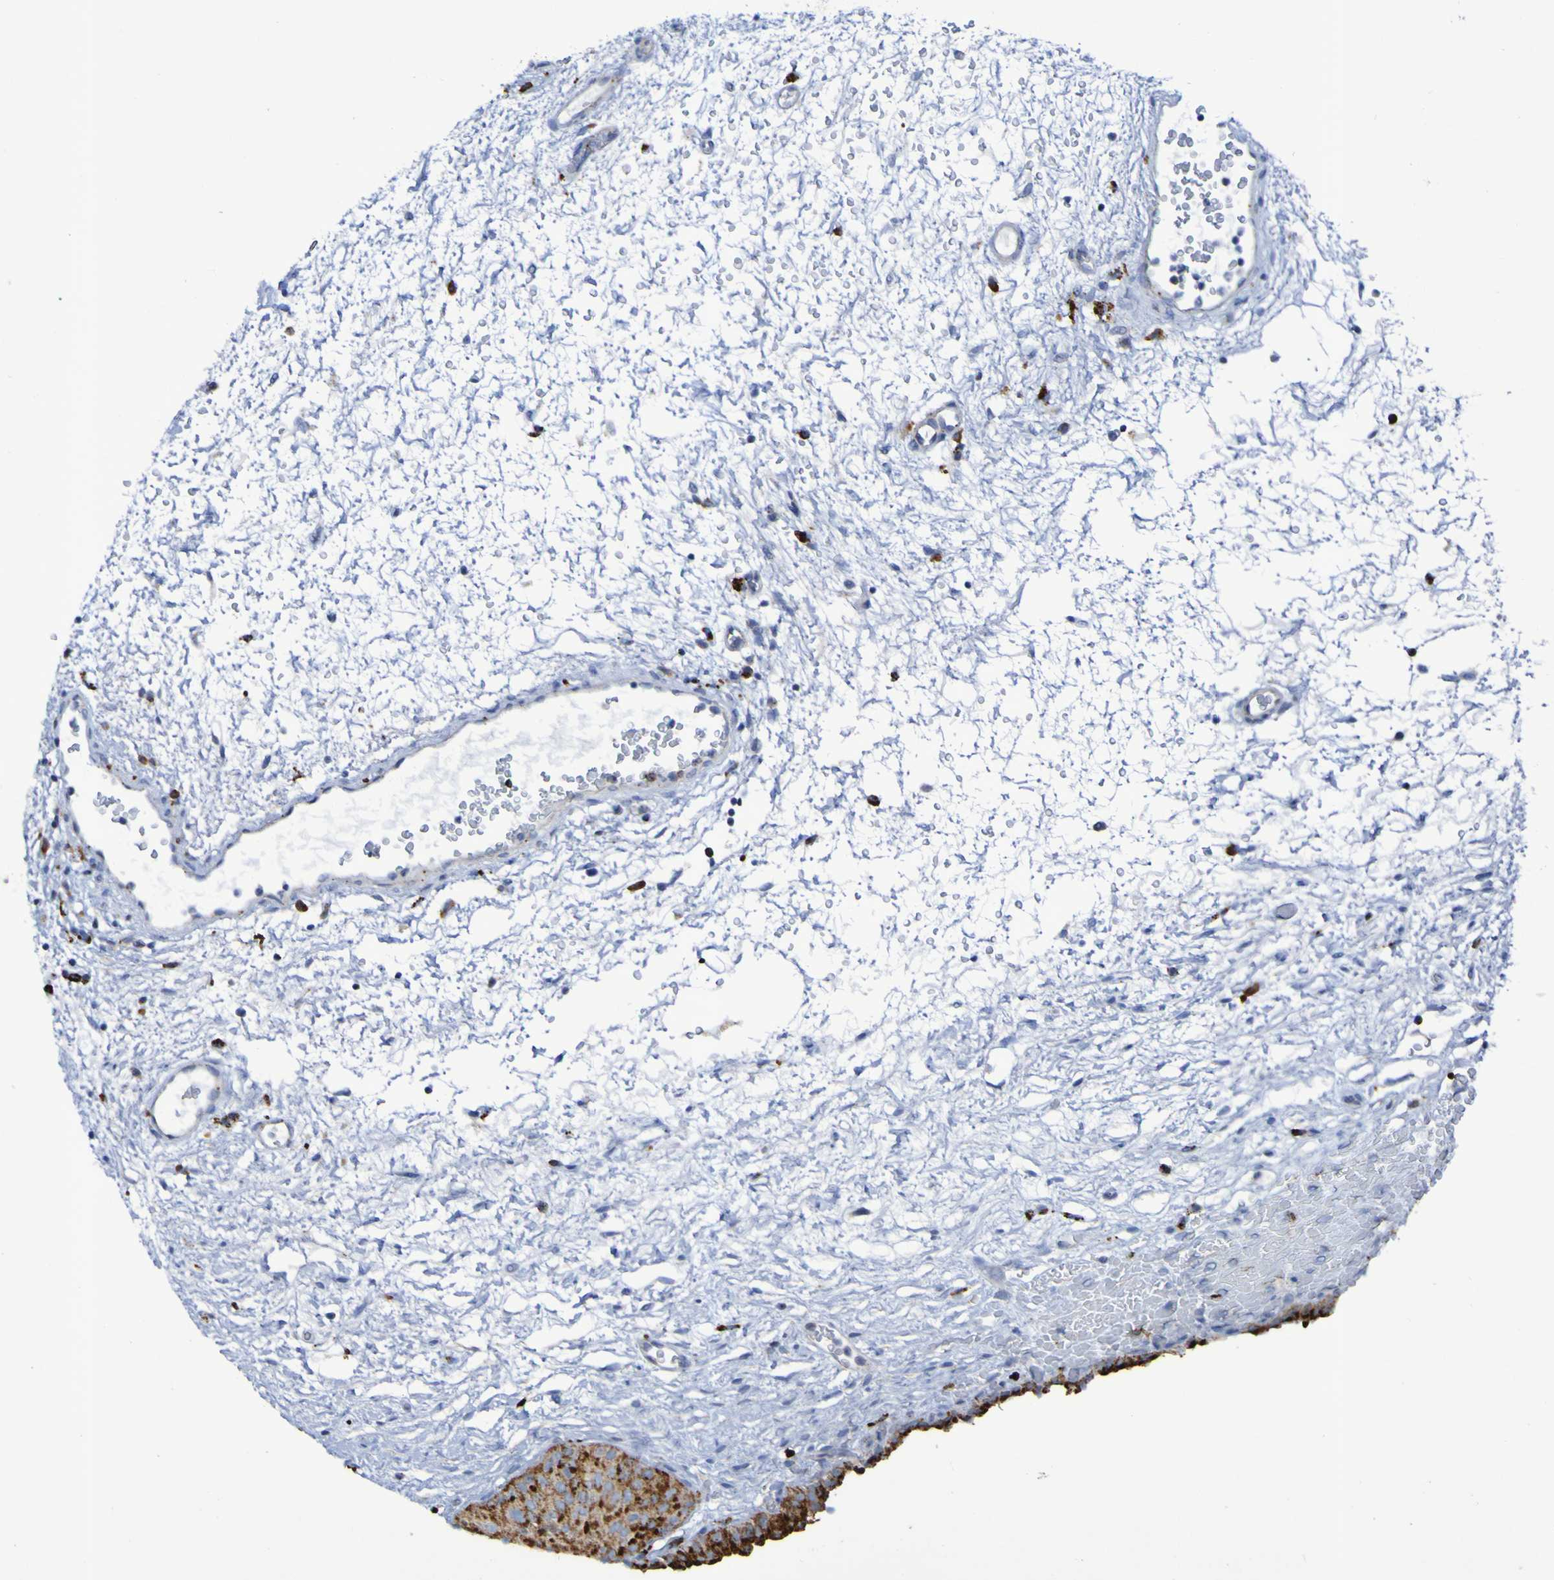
{"staining": {"intensity": "strong", "quantity": ">75%", "location": "cytoplasmic/membranous"}, "tissue": "urinary bladder", "cell_type": "Urothelial cells", "image_type": "normal", "snomed": [{"axis": "morphology", "description": "Normal tissue, NOS"}, {"axis": "topography", "description": "Urinary bladder"}], "caption": "Strong cytoplasmic/membranous staining for a protein is present in about >75% of urothelial cells of benign urinary bladder using immunohistochemistry.", "gene": "TPH1", "patient": {"sex": "male", "age": 46}}